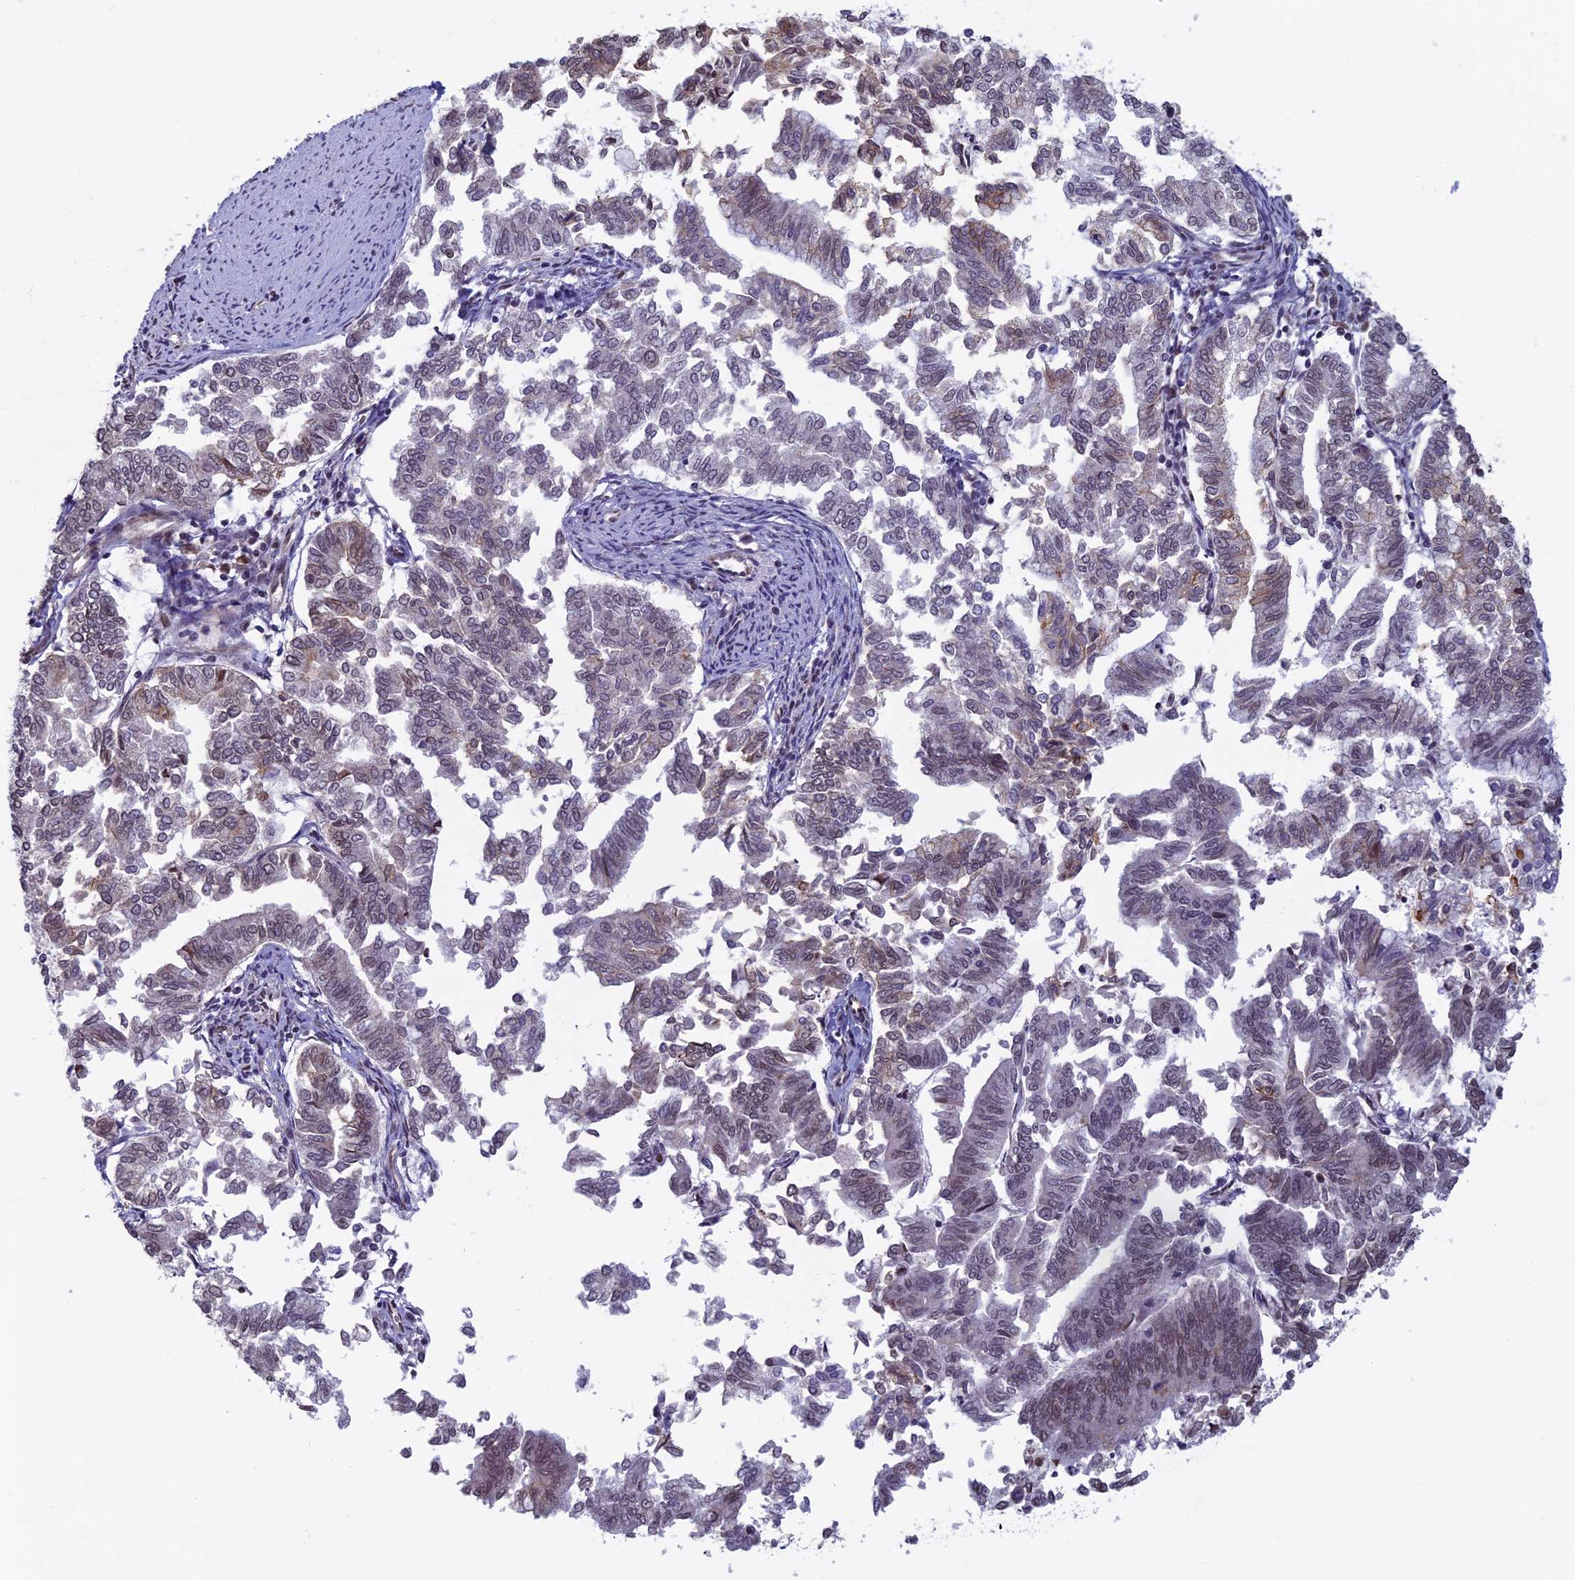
{"staining": {"intensity": "weak", "quantity": "25%-75%", "location": "nuclear"}, "tissue": "endometrial cancer", "cell_type": "Tumor cells", "image_type": "cancer", "snomed": [{"axis": "morphology", "description": "Adenocarcinoma, NOS"}, {"axis": "topography", "description": "Endometrium"}], "caption": "Adenocarcinoma (endometrial) stained for a protein exhibits weak nuclear positivity in tumor cells. The protein is stained brown, and the nuclei are stained in blue (DAB (3,3'-diaminobenzidine) IHC with brightfield microscopy, high magnification).", "gene": "SPIRE1", "patient": {"sex": "female", "age": 79}}